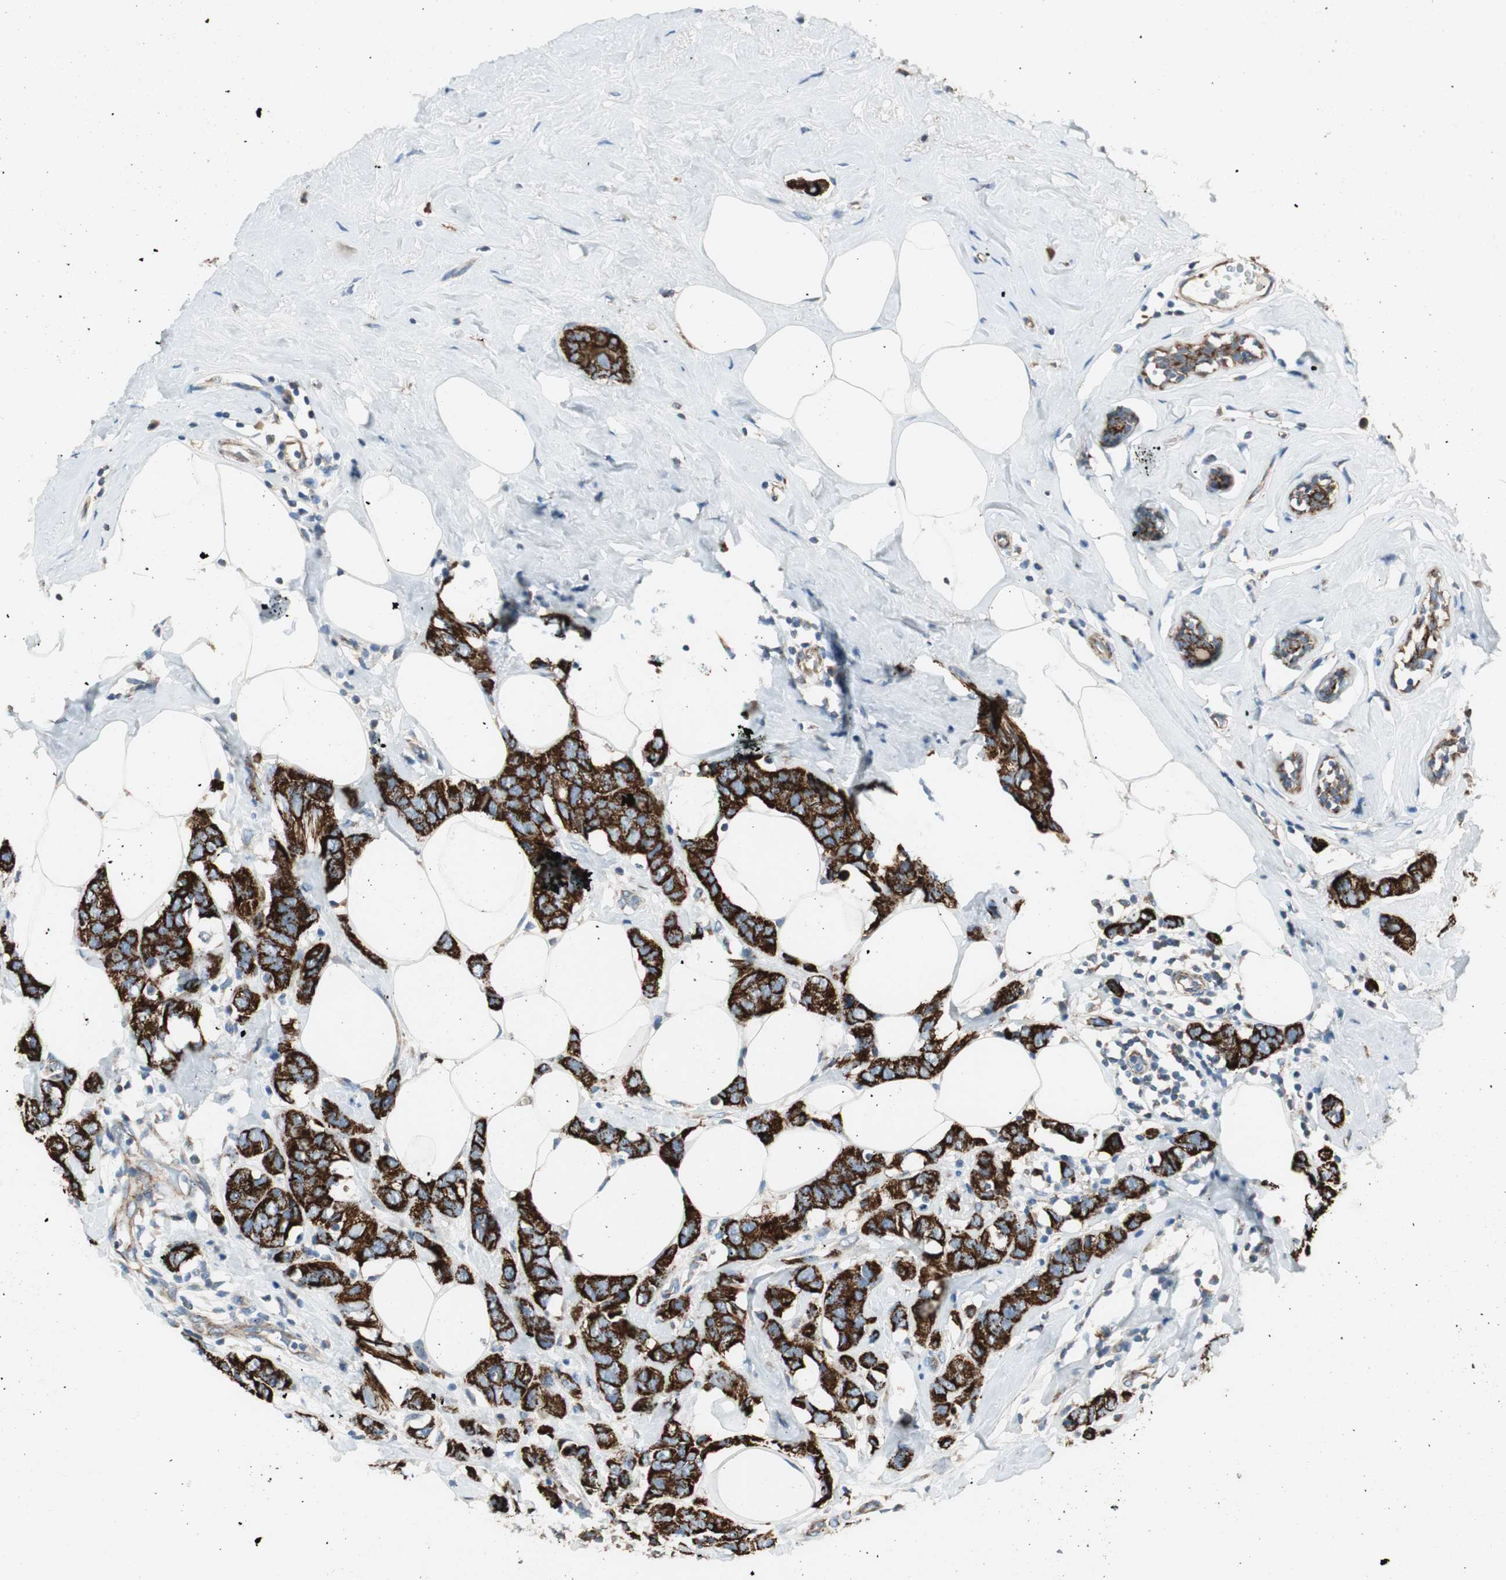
{"staining": {"intensity": "strong", "quantity": ">75%", "location": "cytoplasmic/membranous"}, "tissue": "breast cancer", "cell_type": "Tumor cells", "image_type": "cancer", "snomed": [{"axis": "morphology", "description": "Normal tissue, NOS"}, {"axis": "morphology", "description": "Duct carcinoma"}, {"axis": "topography", "description": "Breast"}], "caption": "Protein expression analysis of breast cancer (invasive ductal carcinoma) demonstrates strong cytoplasmic/membranous expression in approximately >75% of tumor cells.", "gene": "AKAP1", "patient": {"sex": "female", "age": 50}}